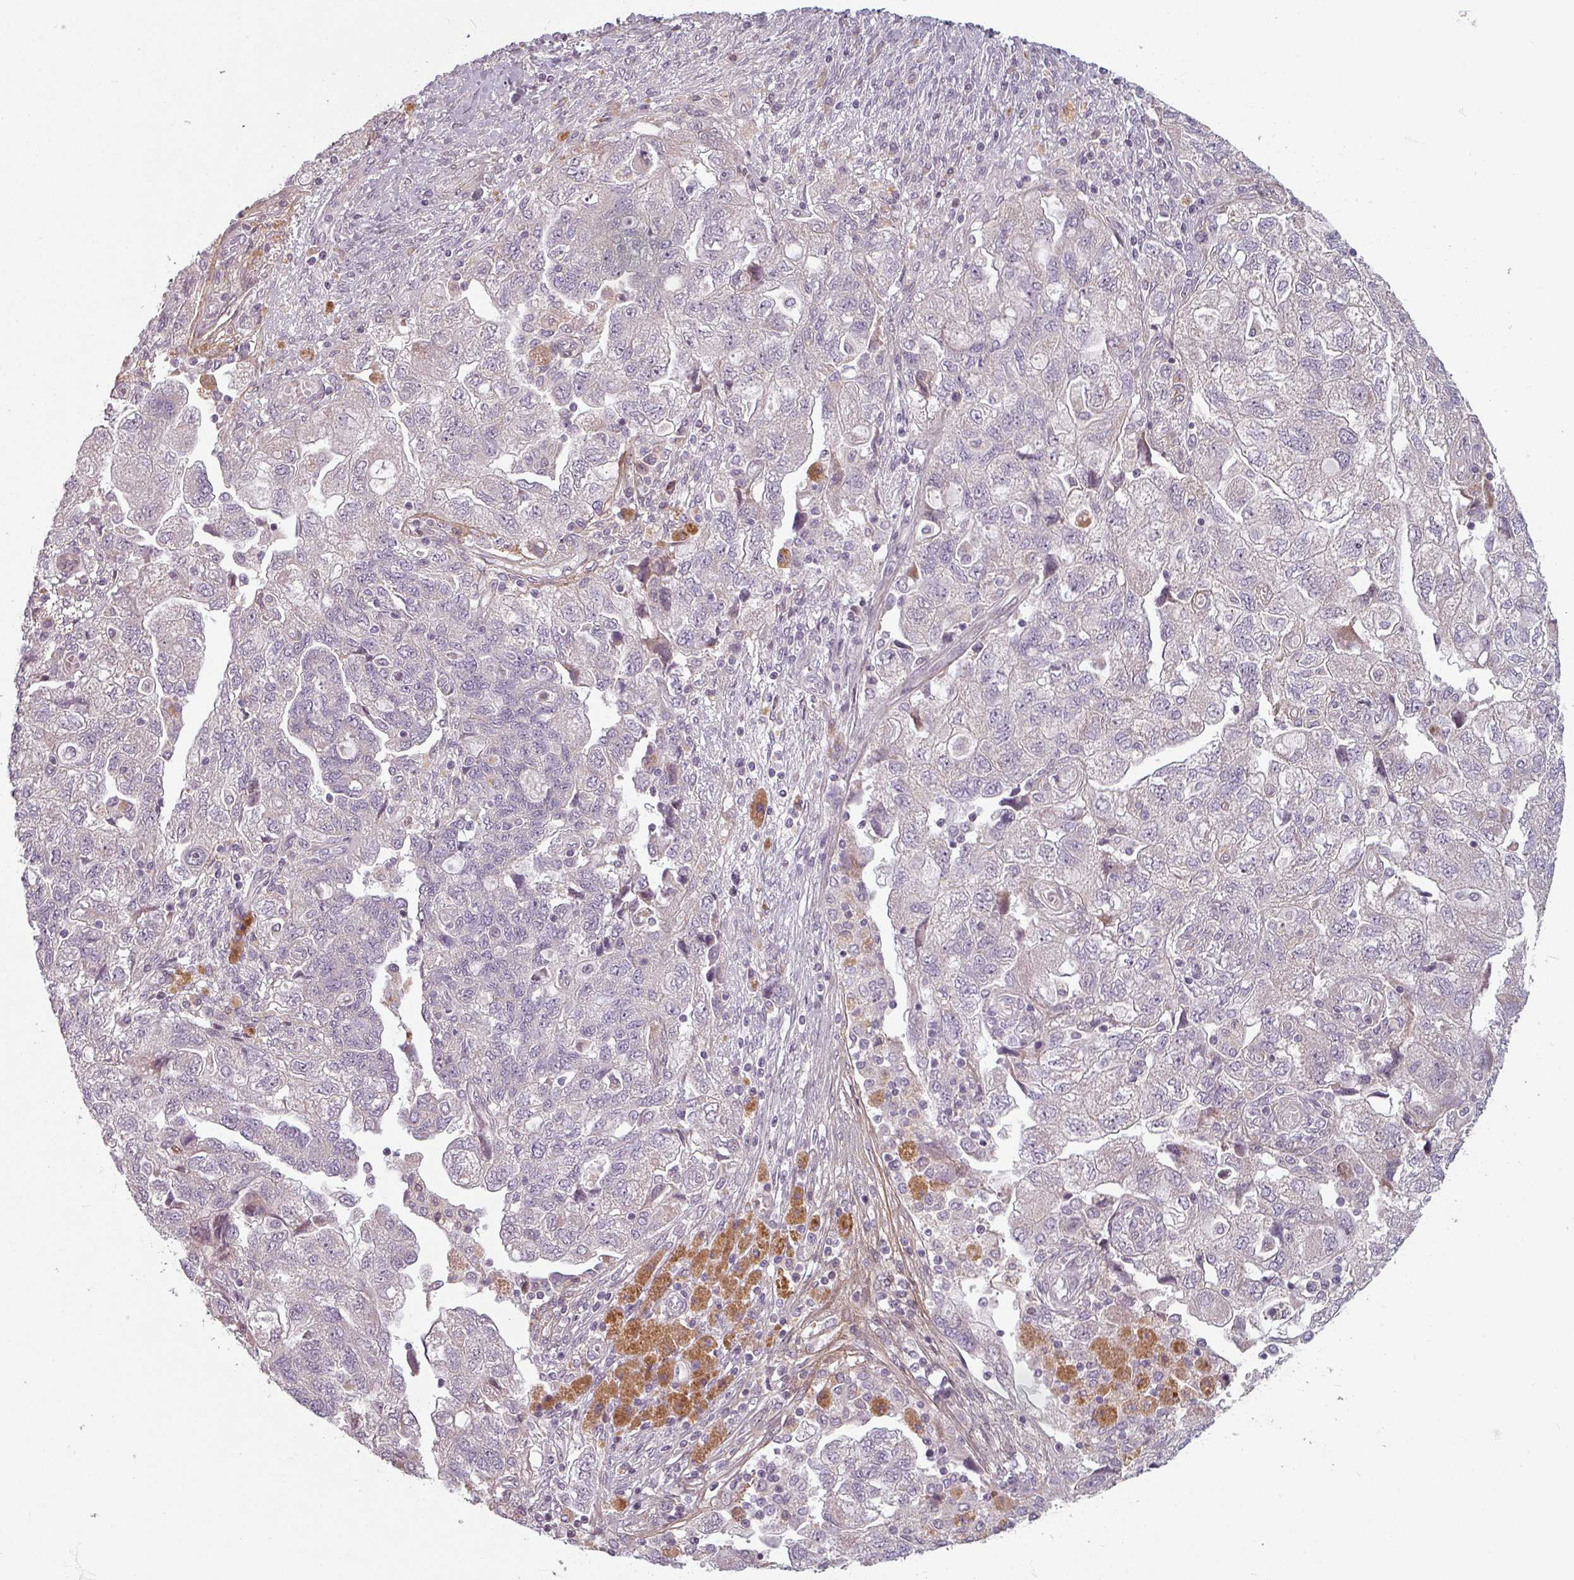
{"staining": {"intensity": "negative", "quantity": "none", "location": "none"}, "tissue": "ovarian cancer", "cell_type": "Tumor cells", "image_type": "cancer", "snomed": [{"axis": "morphology", "description": "Carcinoma, NOS"}, {"axis": "morphology", "description": "Cystadenocarcinoma, serous, NOS"}, {"axis": "topography", "description": "Ovary"}], "caption": "Immunohistochemical staining of ovarian cancer exhibits no significant expression in tumor cells.", "gene": "CYB5RL", "patient": {"sex": "female", "age": 69}}